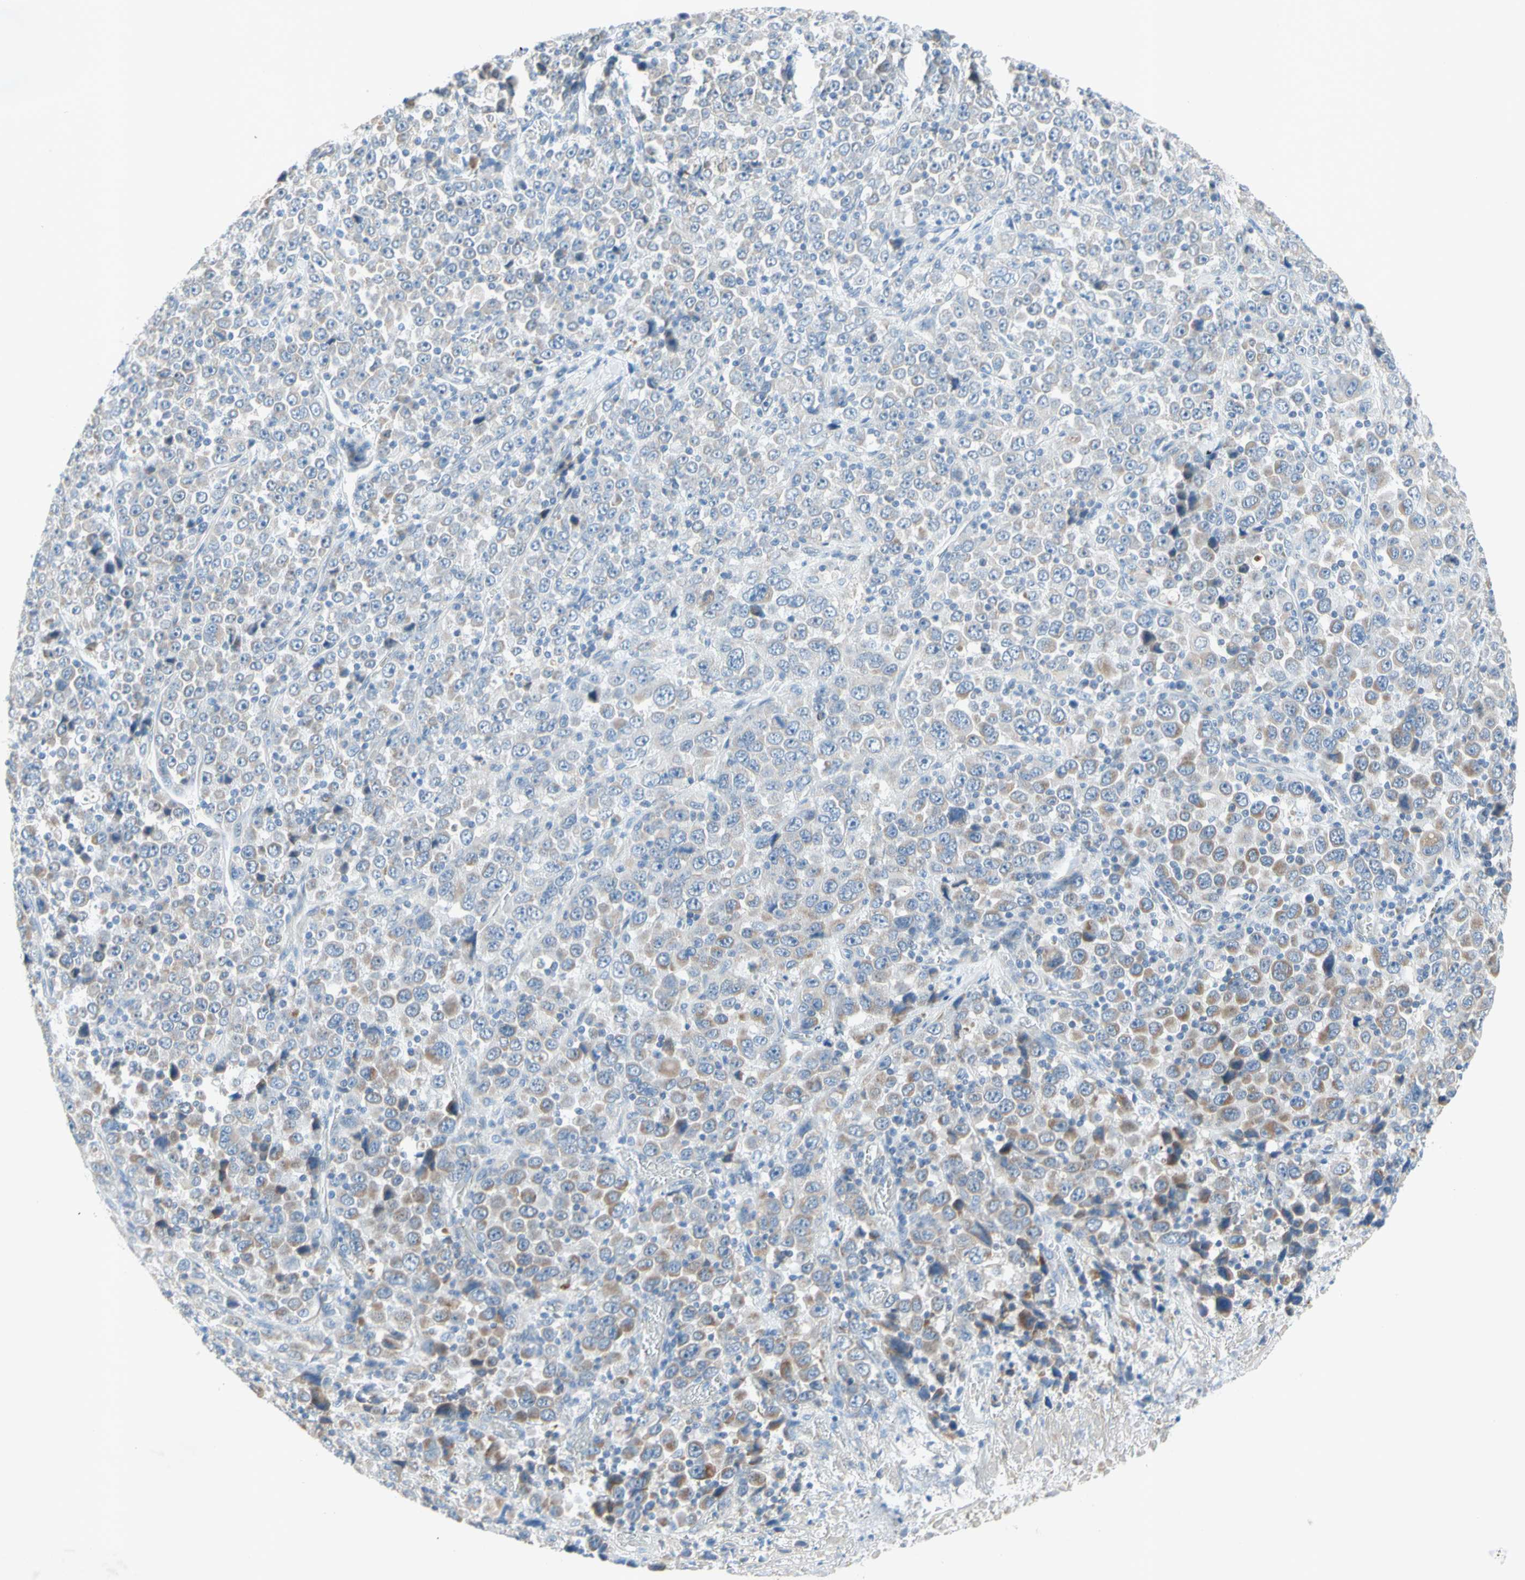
{"staining": {"intensity": "negative", "quantity": "none", "location": "none"}, "tissue": "stomach cancer", "cell_type": "Tumor cells", "image_type": "cancer", "snomed": [{"axis": "morphology", "description": "Normal tissue, NOS"}, {"axis": "morphology", "description": "Adenocarcinoma, NOS"}, {"axis": "topography", "description": "Stomach, upper"}, {"axis": "topography", "description": "Stomach"}], "caption": "This is an immunohistochemistry image of human stomach adenocarcinoma. There is no positivity in tumor cells.", "gene": "MFF", "patient": {"sex": "male", "age": 59}}